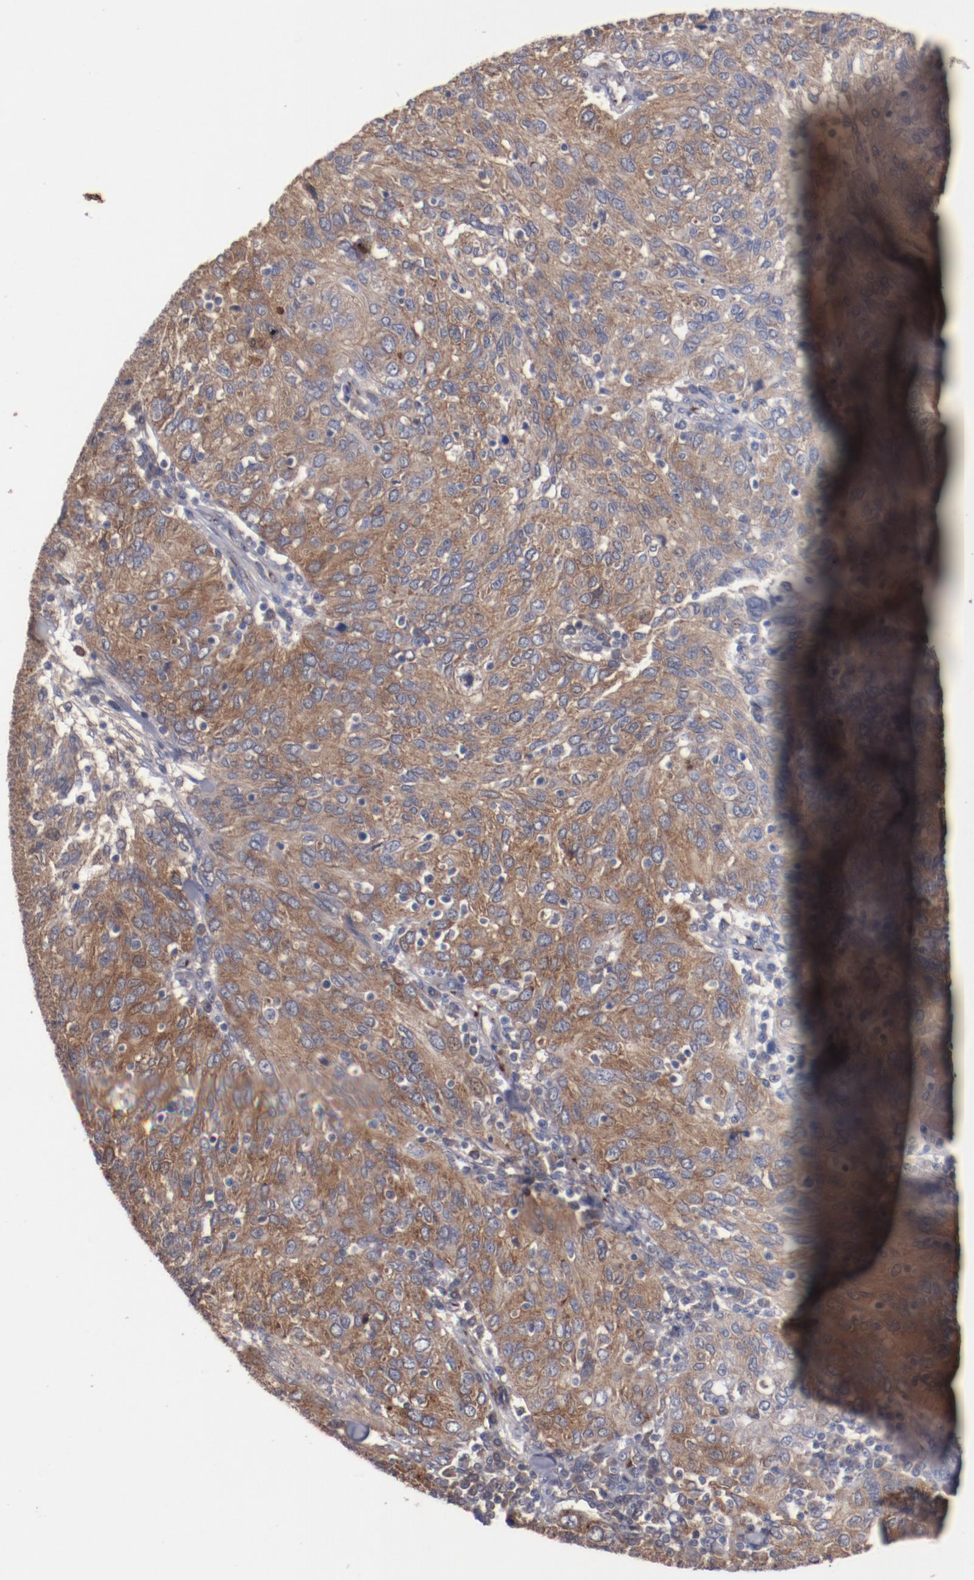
{"staining": {"intensity": "moderate", "quantity": ">75%", "location": "cytoplasmic/membranous"}, "tissue": "ovarian cancer", "cell_type": "Tumor cells", "image_type": "cancer", "snomed": [{"axis": "morphology", "description": "Carcinoma, endometroid"}, {"axis": "topography", "description": "Ovary"}], "caption": "An immunohistochemistry photomicrograph of neoplastic tissue is shown. Protein staining in brown shows moderate cytoplasmic/membranous positivity in ovarian endometroid carcinoma within tumor cells.", "gene": "DIPK2B", "patient": {"sex": "female", "age": 50}}